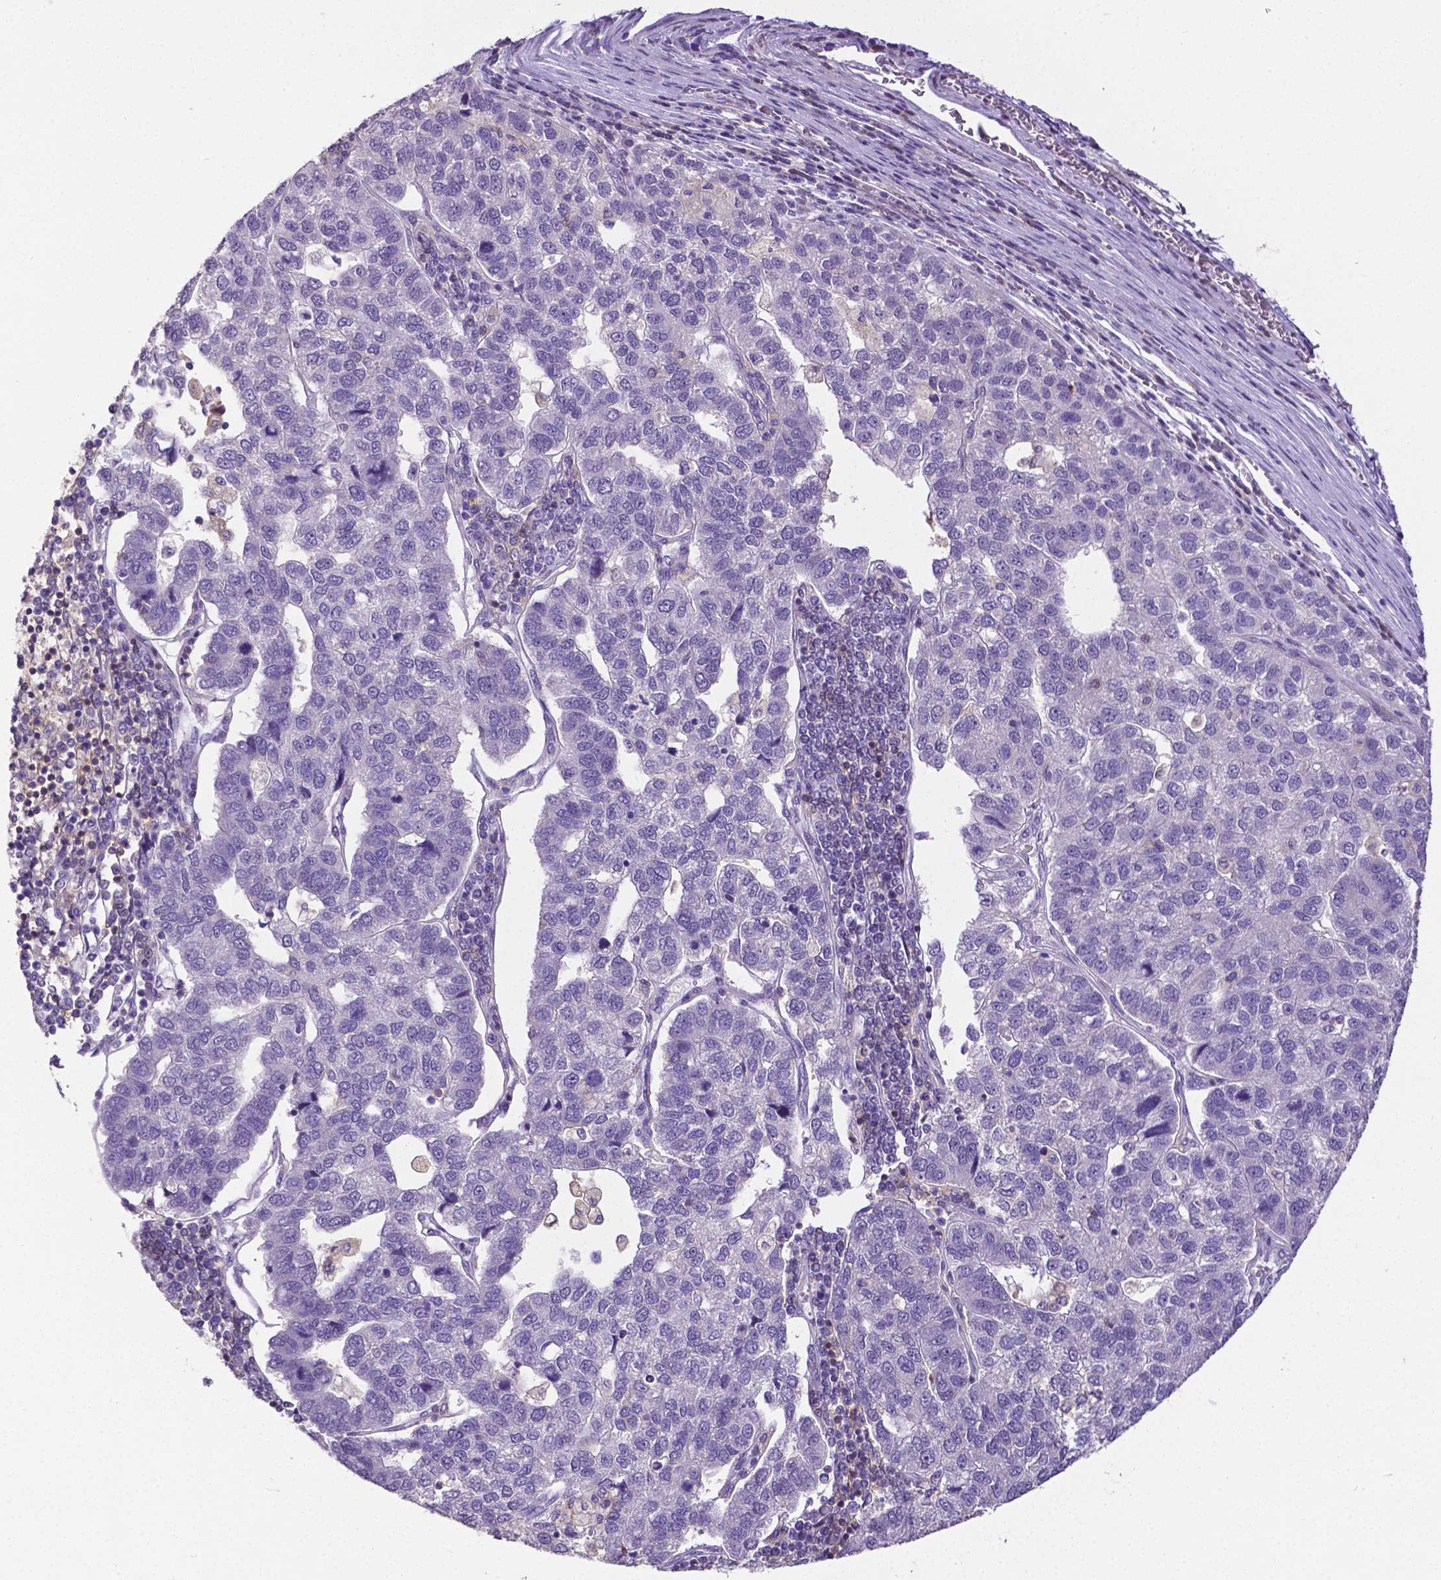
{"staining": {"intensity": "negative", "quantity": "none", "location": "none"}, "tissue": "pancreatic cancer", "cell_type": "Tumor cells", "image_type": "cancer", "snomed": [{"axis": "morphology", "description": "Adenocarcinoma, NOS"}, {"axis": "topography", "description": "Pancreas"}], "caption": "Immunohistochemical staining of human pancreatic cancer (adenocarcinoma) demonstrates no significant positivity in tumor cells.", "gene": "CD4", "patient": {"sex": "female", "age": 61}}